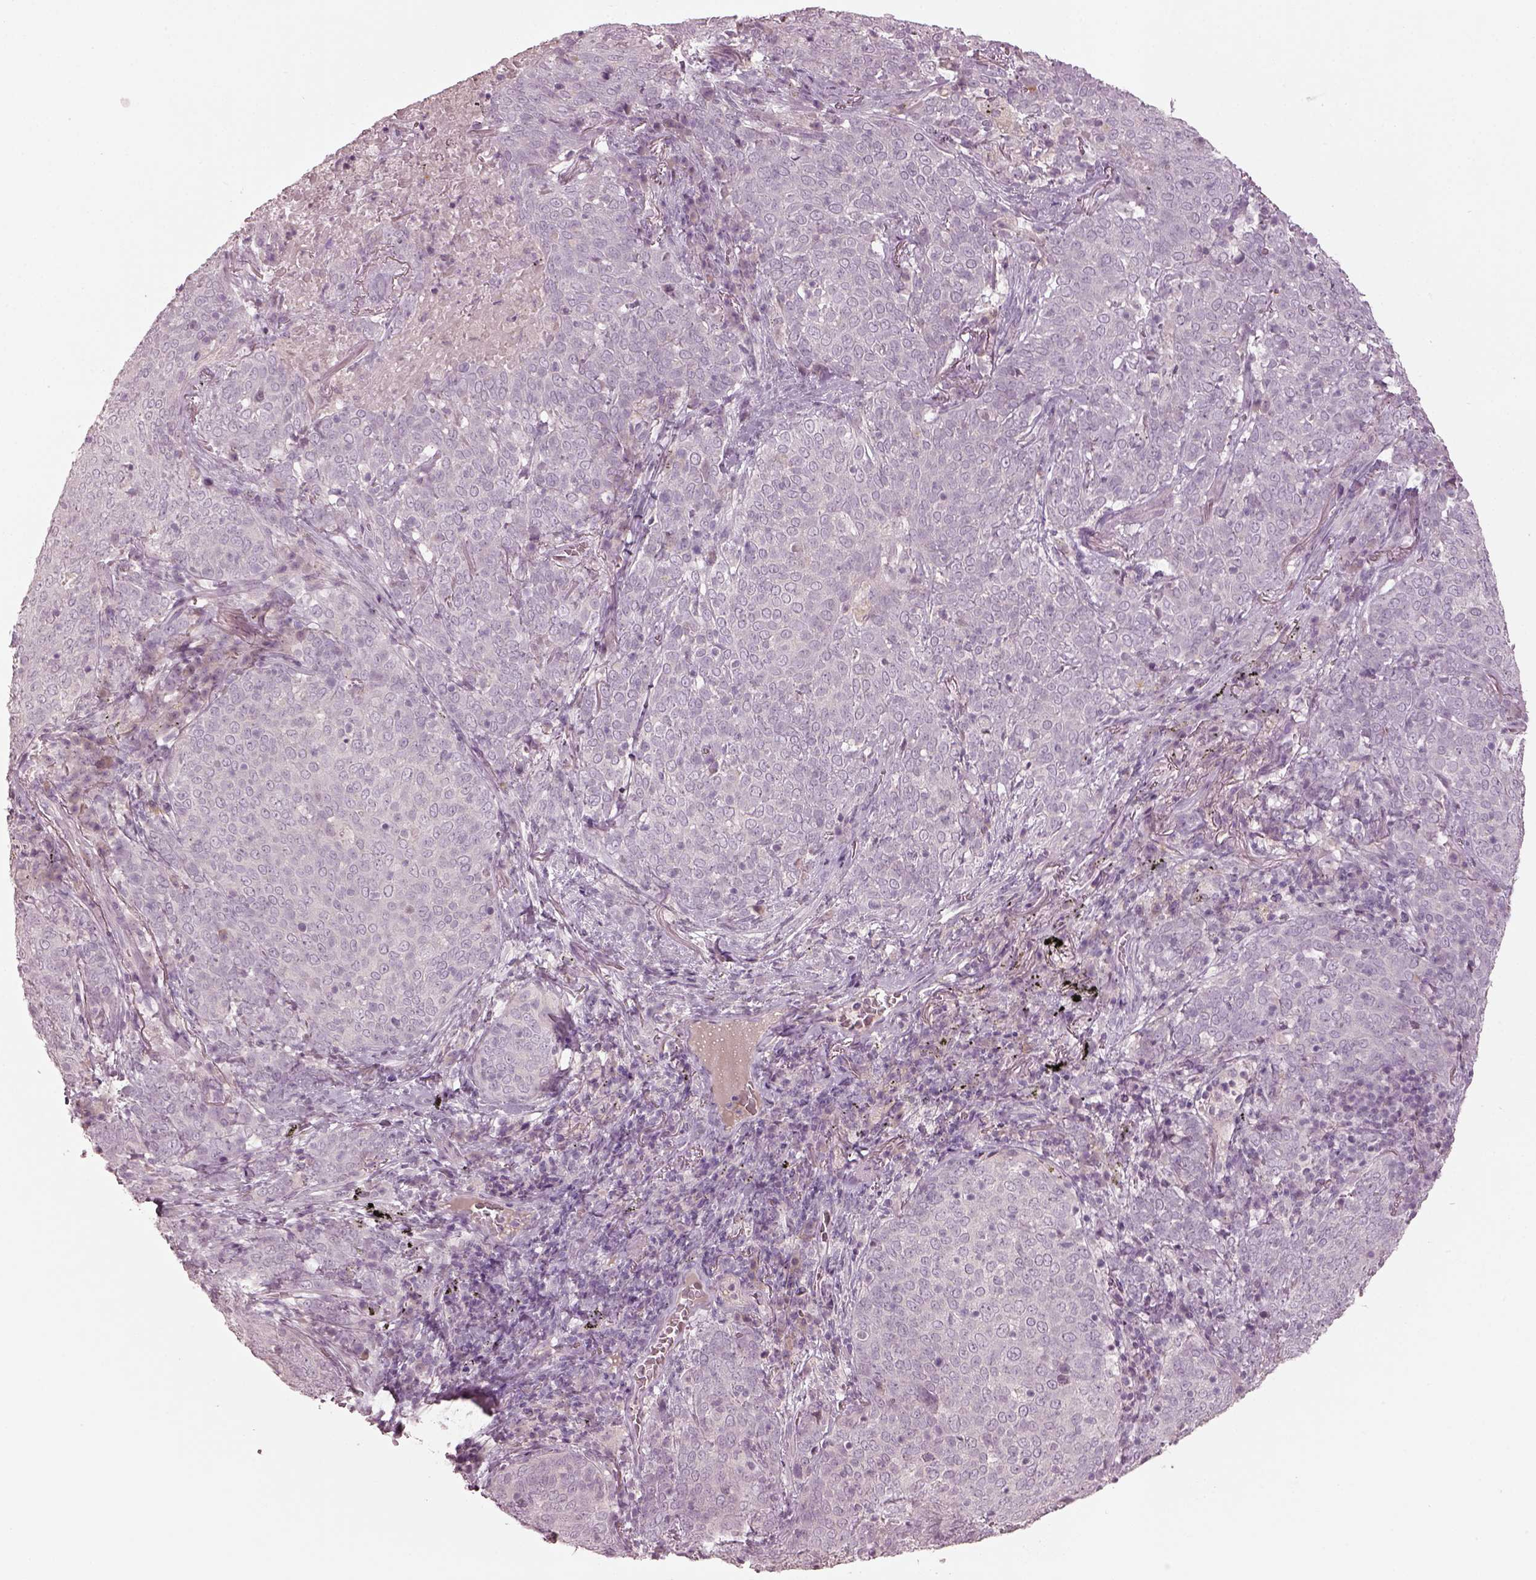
{"staining": {"intensity": "negative", "quantity": "none", "location": "none"}, "tissue": "lung cancer", "cell_type": "Tumor cells", "image_type": "cancer", "snomed": [{"axis": "morphology", "description": "Squamous cell carcinoma, NOS"}, {"axis": "topography", "description": "Lung"}], "caption": "The micrograph exhibits no significant expression in tumor cells of squamous cell carcinoma (lung).", "gene": "SPATA6L", "patient": {"sex": "male", "age": 82}}